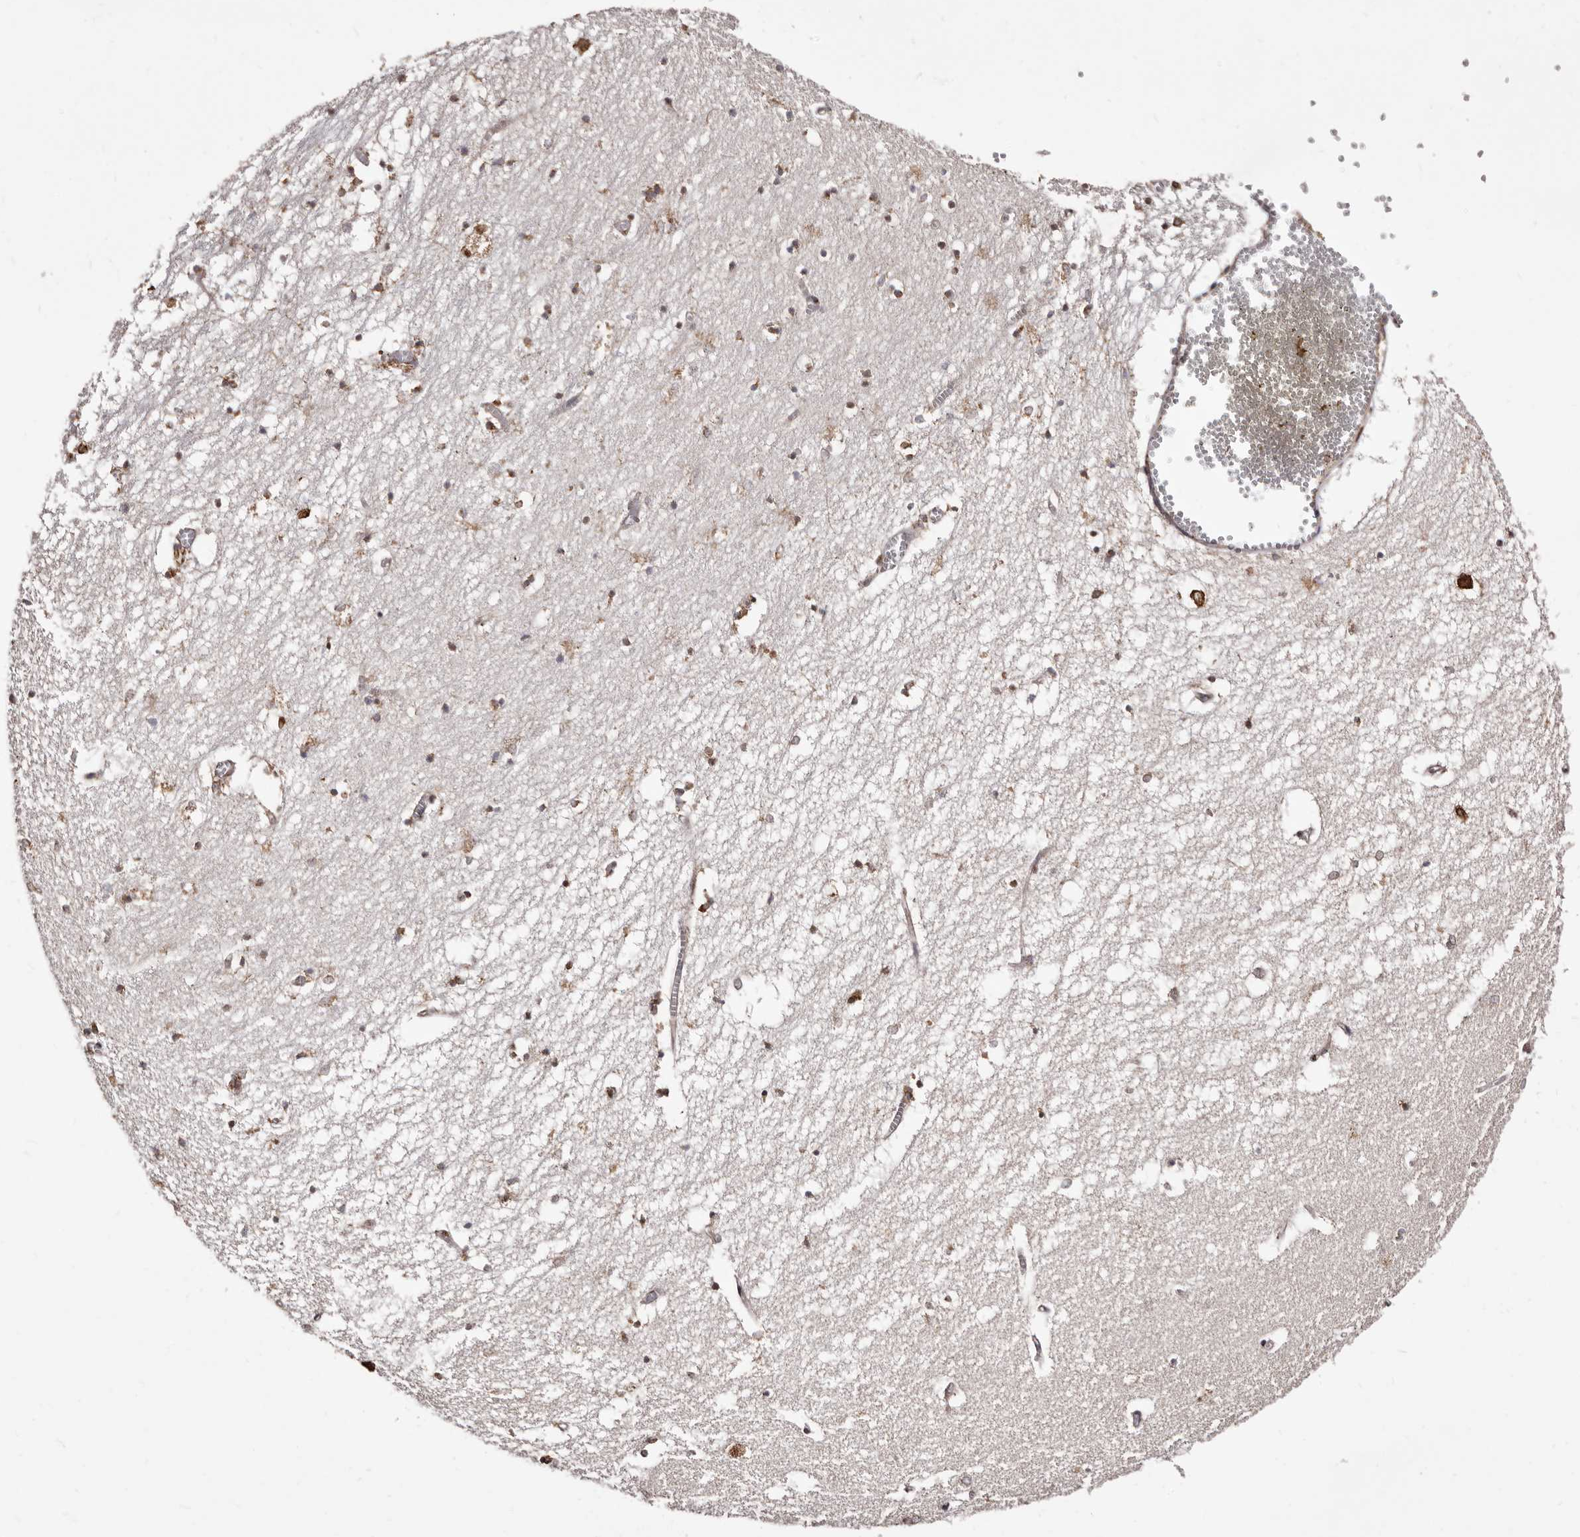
{"staining": {"intensity": "moderate", "quantity": ">75%", "location": "cytoplasmic/membranous"}, "tissue": "hippocampus", "cell_type": "Glial cells", "image_type": "normal", "snomed": [{"axis": "morphology", "description": "Normal tissue, NOS"}, {"axis": "topography", "description": "Hippocampus"}], "caption": "Protein staining of normal hippocampus displays moderate cytoplasmic/membranous staining in approximately >75% of glial cells. (Stains: DAB (3,3'-diaminobenzidine) in brown, nuclei in blue, Microscopy: brightfield microscopy at high magnification).", "gene": "ACBD6", "patient": {"sex": "male", "age": 70}}